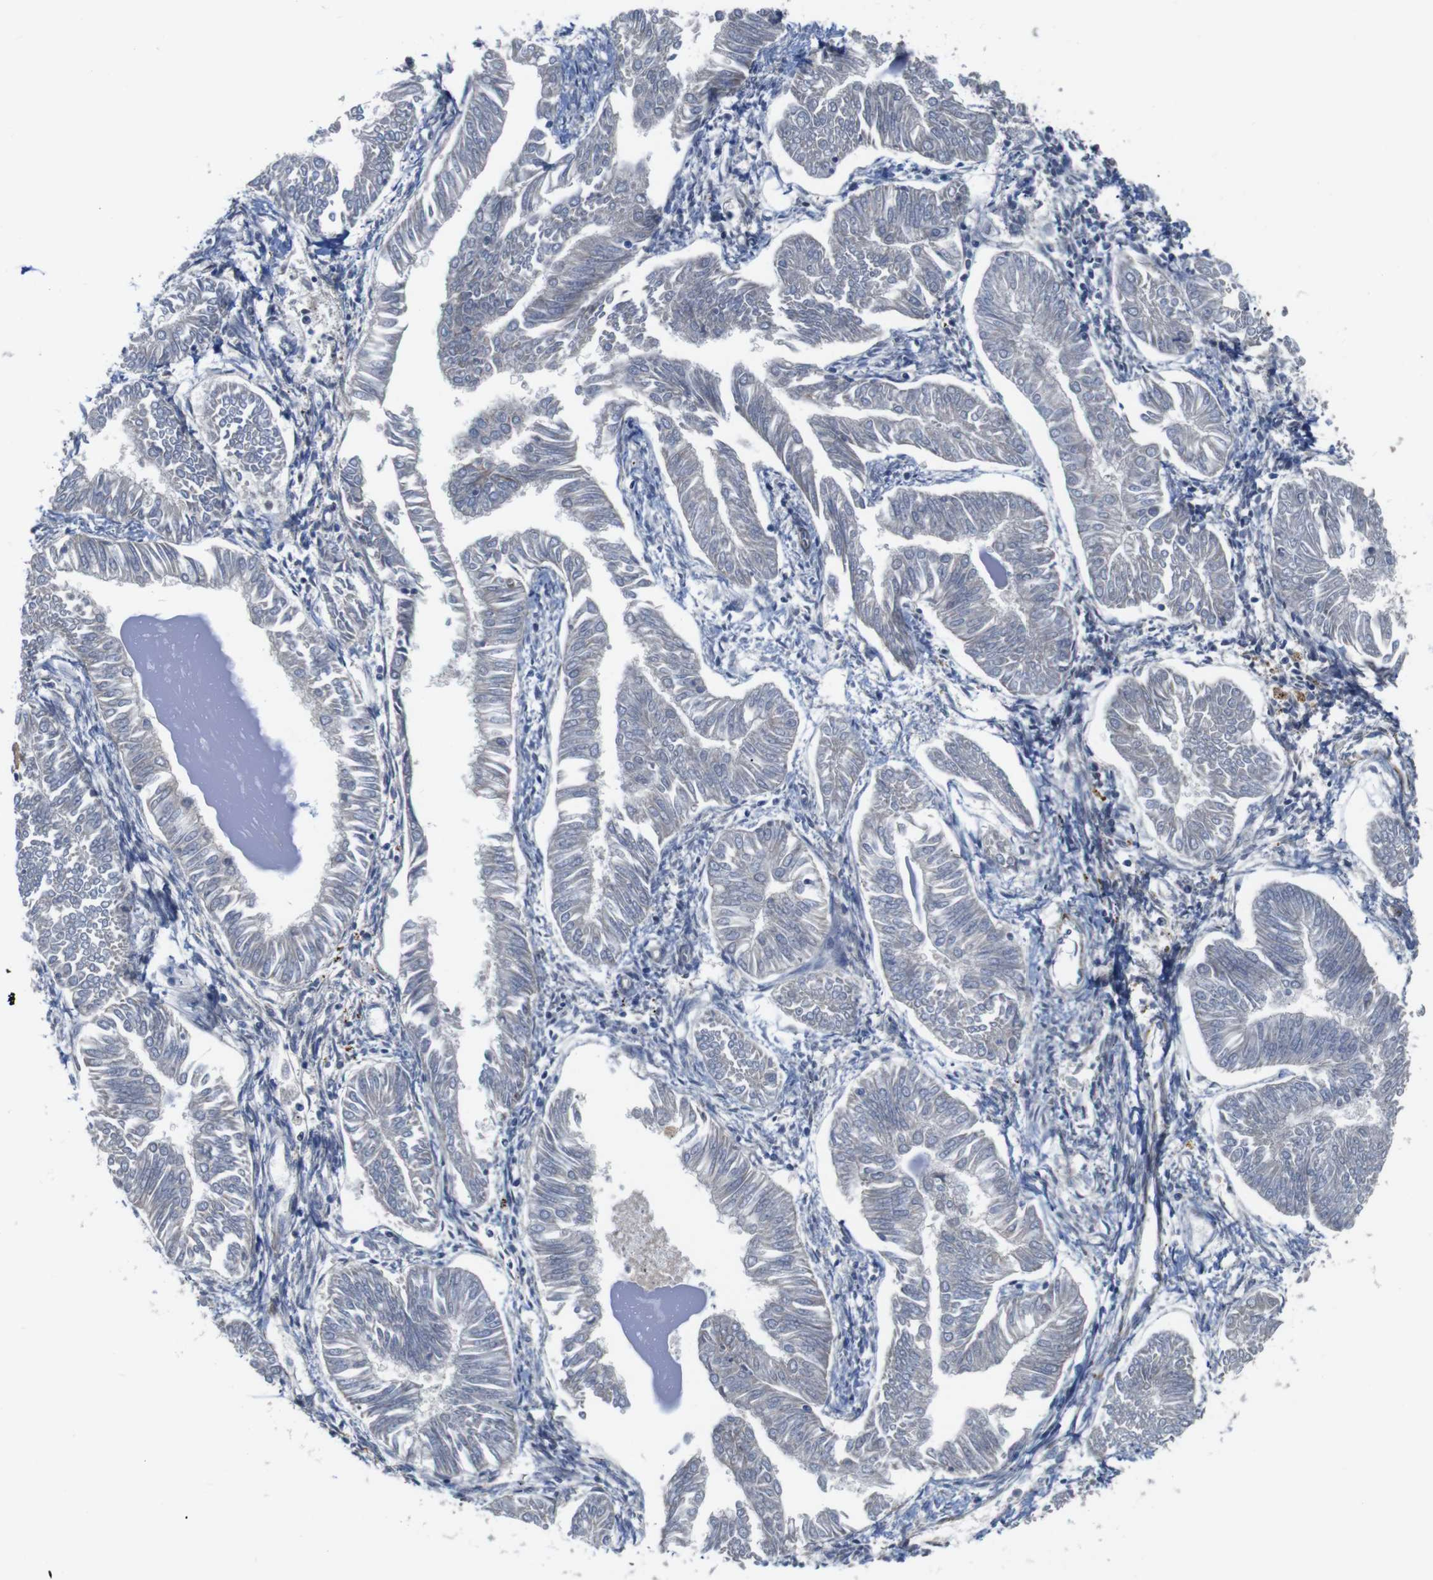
{"staining": {"intensity": "negative", "quantity": "none", "location": "none"}, "tissue": "endometrial cancer", "cell_type": "Tumor cells", "image_type": "cancer", "snomed": [{"axis": "morphology", "description": "Adenocarcinoma, NOS"}, {"axis": "topography", "description": "Endometrium"}], "caption": "The micrograph exhibits no significant positivity in tumor cells of endometrial cancer (adenocarcinoma).", "gene": "GGT7", "patient": {"sex": "female", "age": 53}}